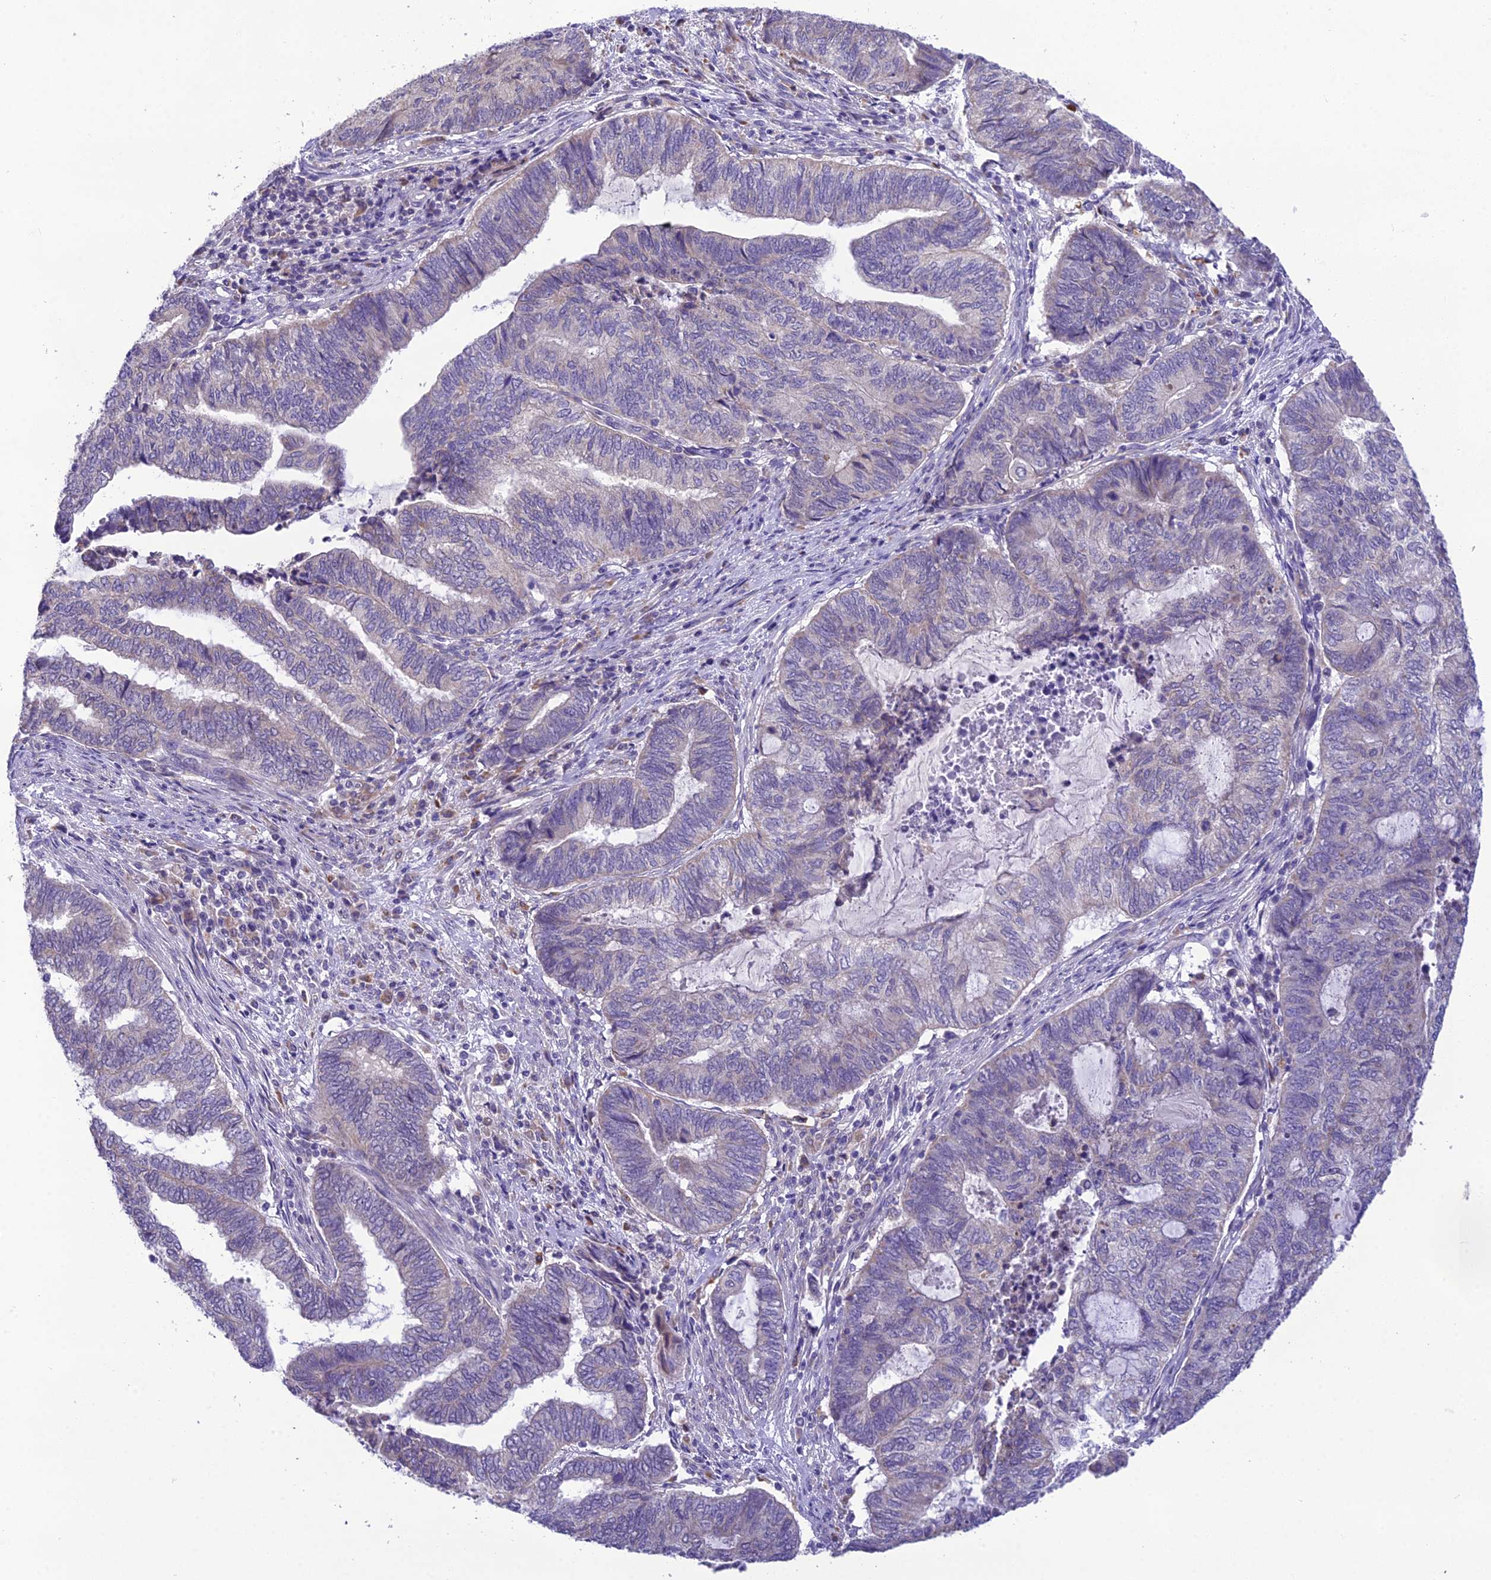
{"staining": {"intensity": "negative", "quantity": "none", "location": "none"}, "tissue": "endometrial cancer", "cell_type": "Tumor cells", "image_type": "cancer", "snomed": [{"axis": "morphology", "description": "Adenocarcinoma, NOS"}, {"axis": "topography", "description": "Uterus"}, {"axis": "topography", "description": "Endometrium"}], "caption": "An image of endometrial cancer (adenocarcinoma) stained for a protein demonstrates no brown staining in tumor cells.", "gene": "MIIP", "patient": {"sex": "female", "age": 70}}